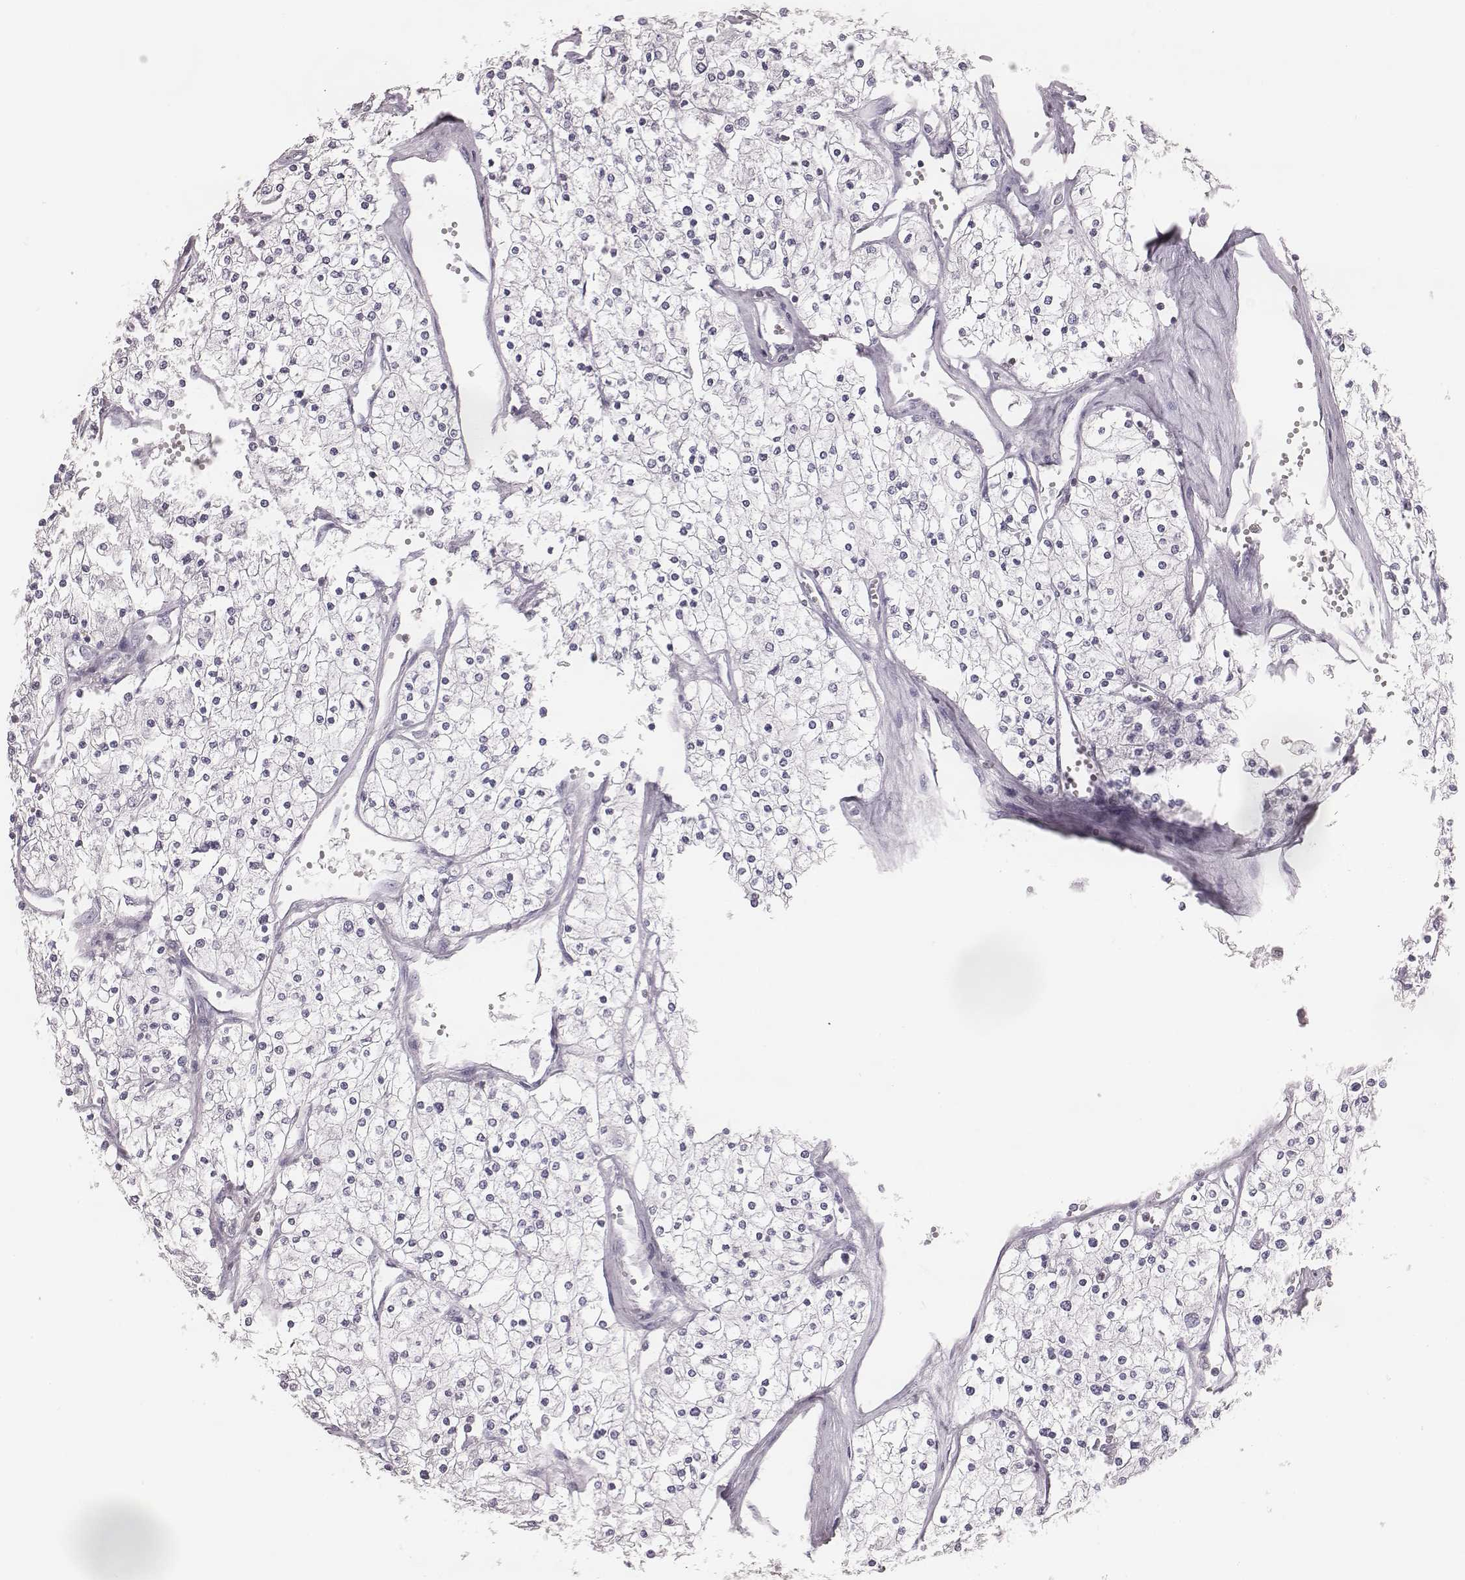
{"staining": {"intensity": "negative", "quantity": "none", "location": "none"}, "tissue": "renal cancer", "cell_type": "Tumor cells", "image_type": "cancer", "snomed": [{"axis": "morphology", "description": "Adenocarcinoma, NOS"}, {"axis": "topography", "description": "Kidney"}], "caption": "Human renal adenocarcinoma stained for a protein using immunohistochemistry (IHC) exhibits no expression in tumor cells.", "gene": "ZNF365", "patient": {"sex": "male", "age": 80}}